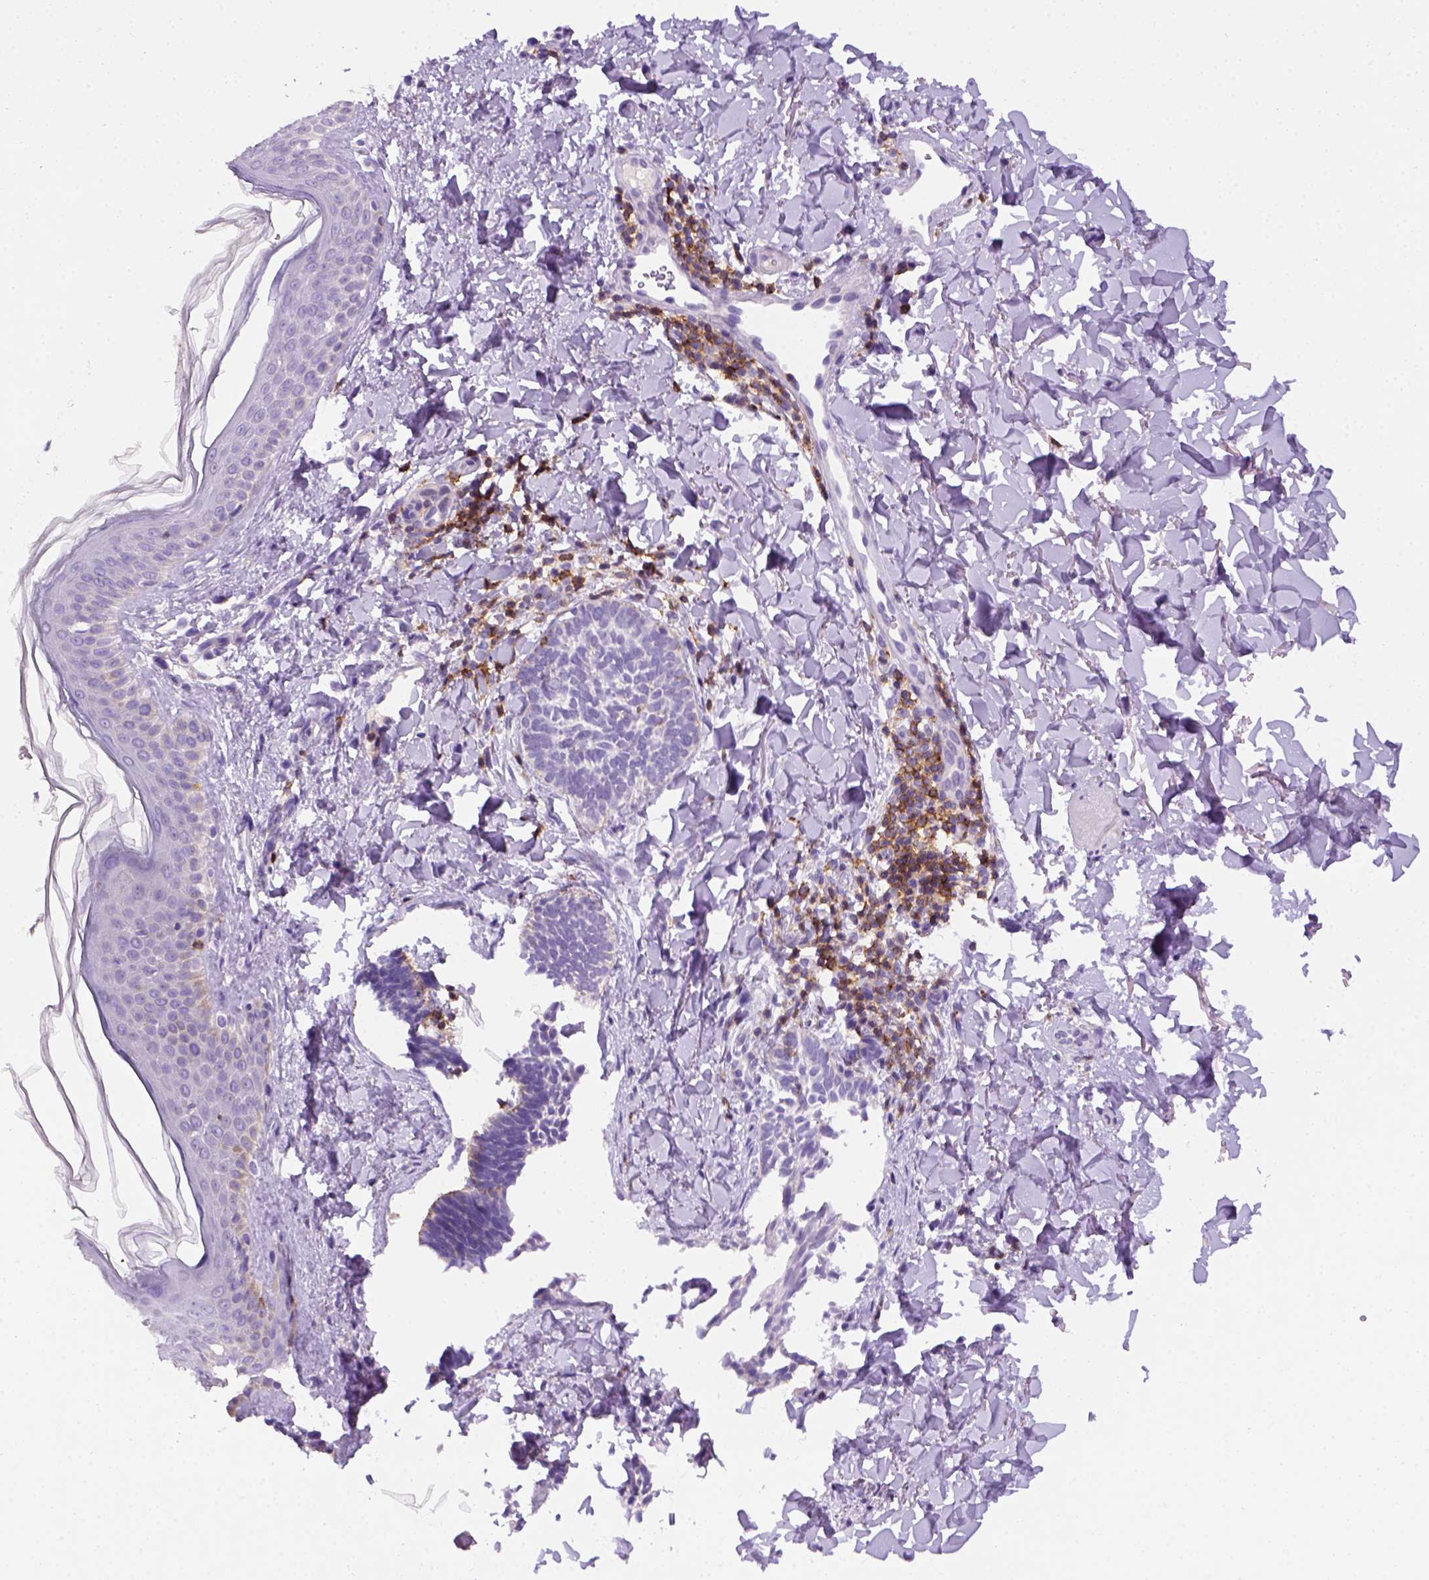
{"staining": {"intensity": "negative", "quantity": "none", "location": "none"}, "tissue": "skin cancer", "cell_type": "Tumor cells", "image_type": "cancer", "snomed": [{"axis": "morphology", "description": "Normal tissue, NOS"}, {"axis": "morphology", "description": "Basal cell carcinoma"}, {"axis": "topography", "description": "Skin"}], "caption": "This is a histopathology image of IHC staining of basal cell carcinoma (skin), which shows no staining in tumor cells.", "gene": "CD3E", "patient": {"sex": "male", "age": 46}}